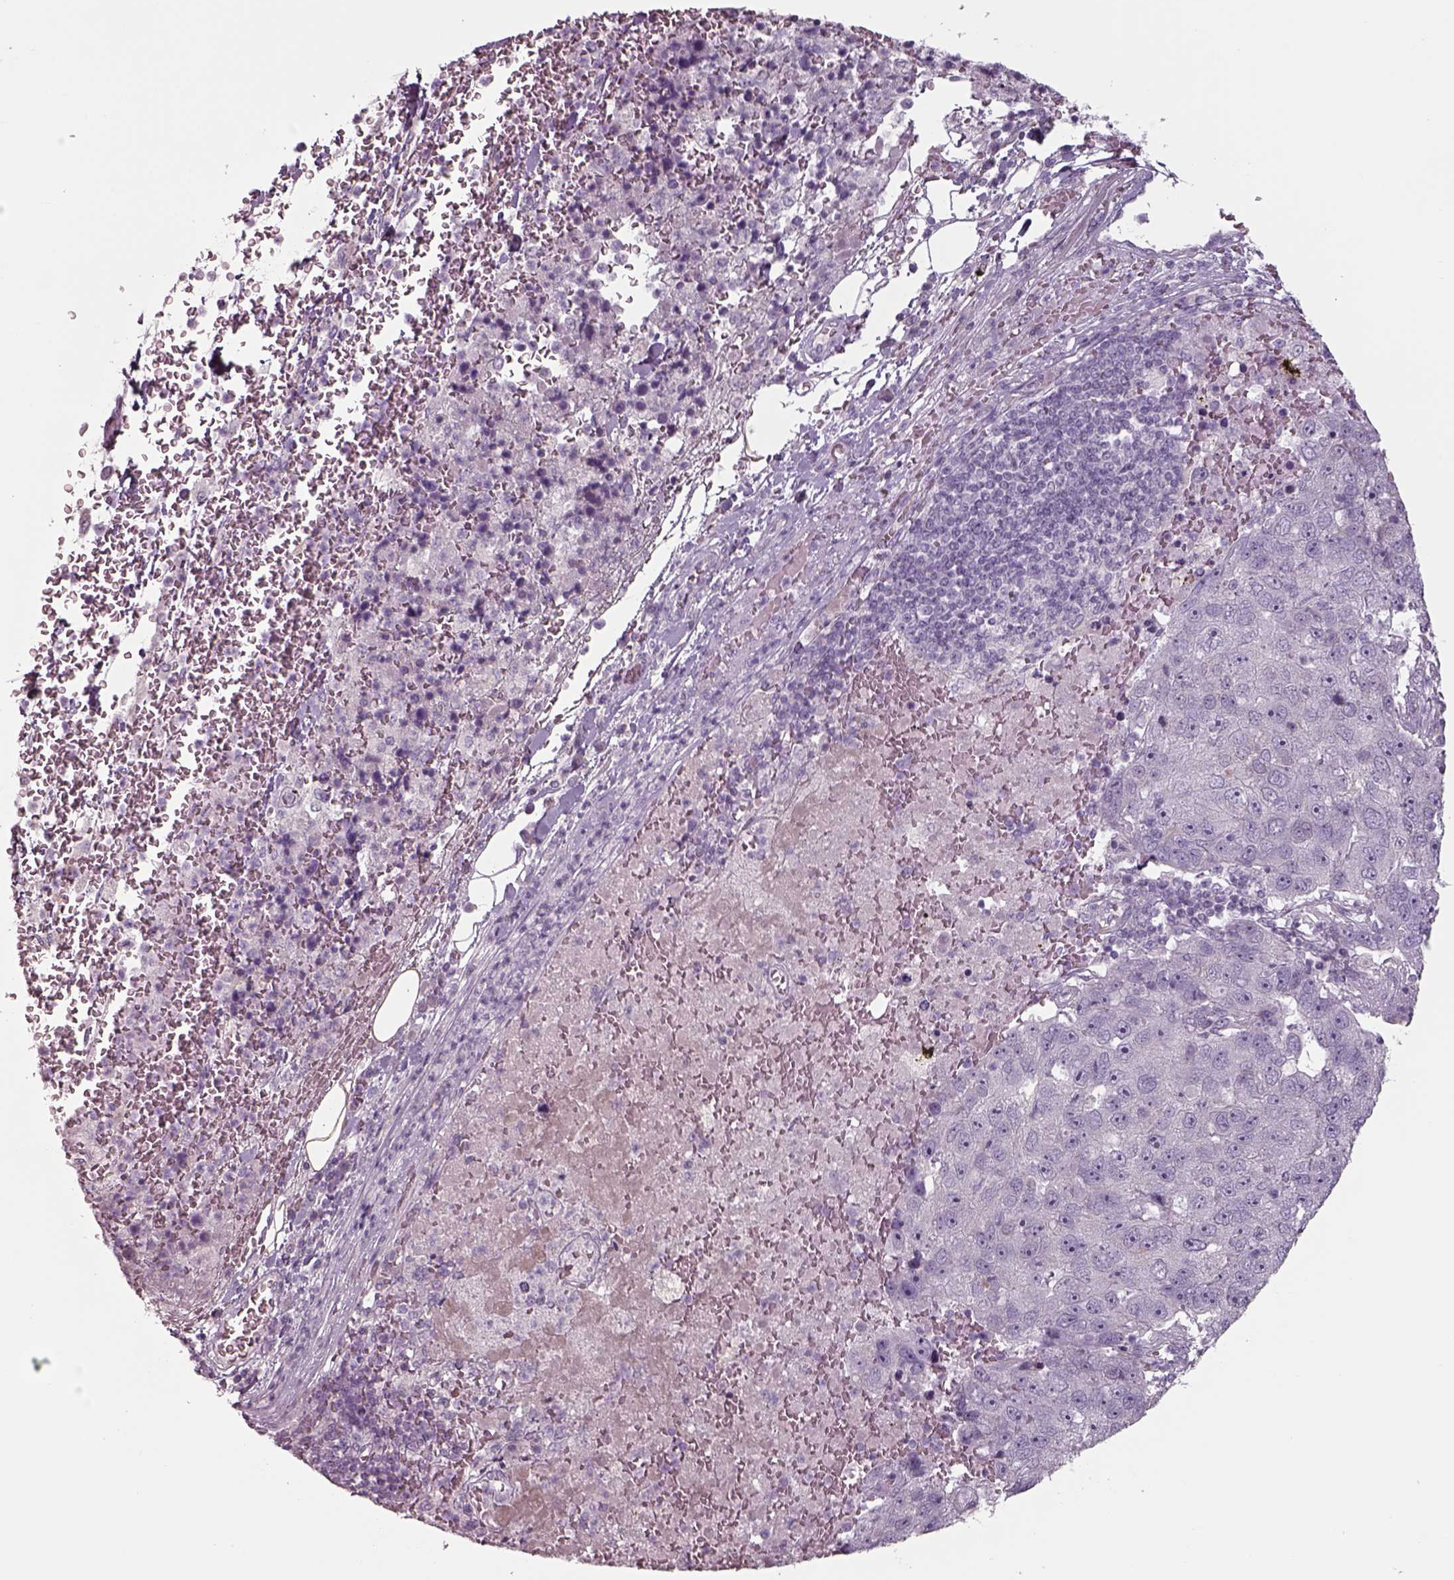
{"staining": {"intensity": "negative", "quantity": "none", "location": "none"}, "tissue": "pancreatic cancer", "cell_type": "Tumor cells", "image_type": "cancer", "snomed": [{"axis": "morphology", "description": "Adenocarcinoma, NOS"}, {"axis": "topography", "description": "Pancreas"}], "caption": "Immunohistochemical staining of human pancreatic cancer (adenocarcinoma) displays no significant positivity in tumor cells.", "gene": "SEPTIN14", "patient": {"sex": "female", "age": 61}}